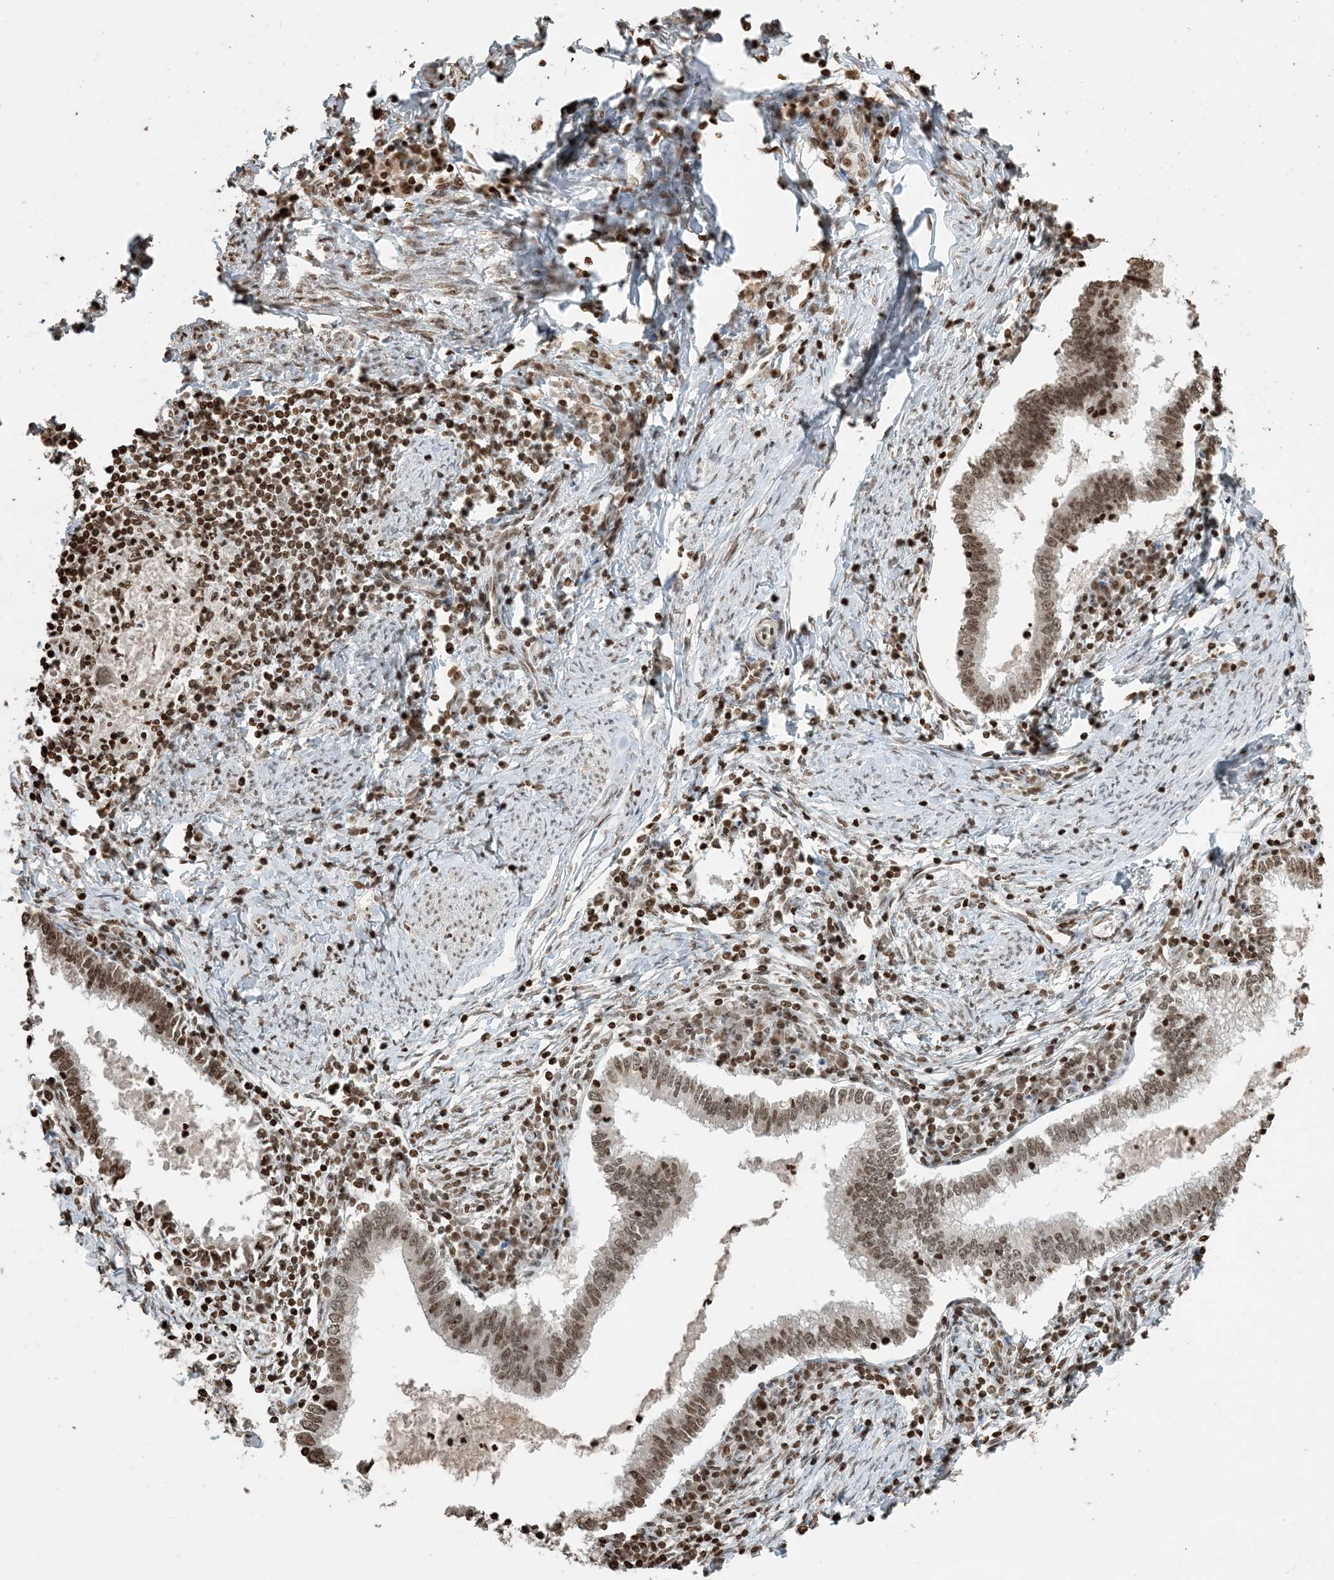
{"staining": {"intensity": "moderate", "quantity": ">75%", "location": "nuclear"}, "tissue": "cervical cancer", "cell_type": "Tumor cells", "image_type": "cancer", "snomed": [{"axis": "morphology", "description": "Adenocarcinoma, NOS"}, {"axis": "topography", "description": "Cervix"}], "caption": "Tumor cells demonstrate medium levels of moderate nuclear positivity in approximately >75% of cells in cervical cancer (adenocarcinoma). The staining is performed using DAB brown chromogen to label protein expression. The nuclei are counter-stained blue using hematoxylin.", "gene": "H3-3B", "patient": {"sex": "female", "age": 36}}